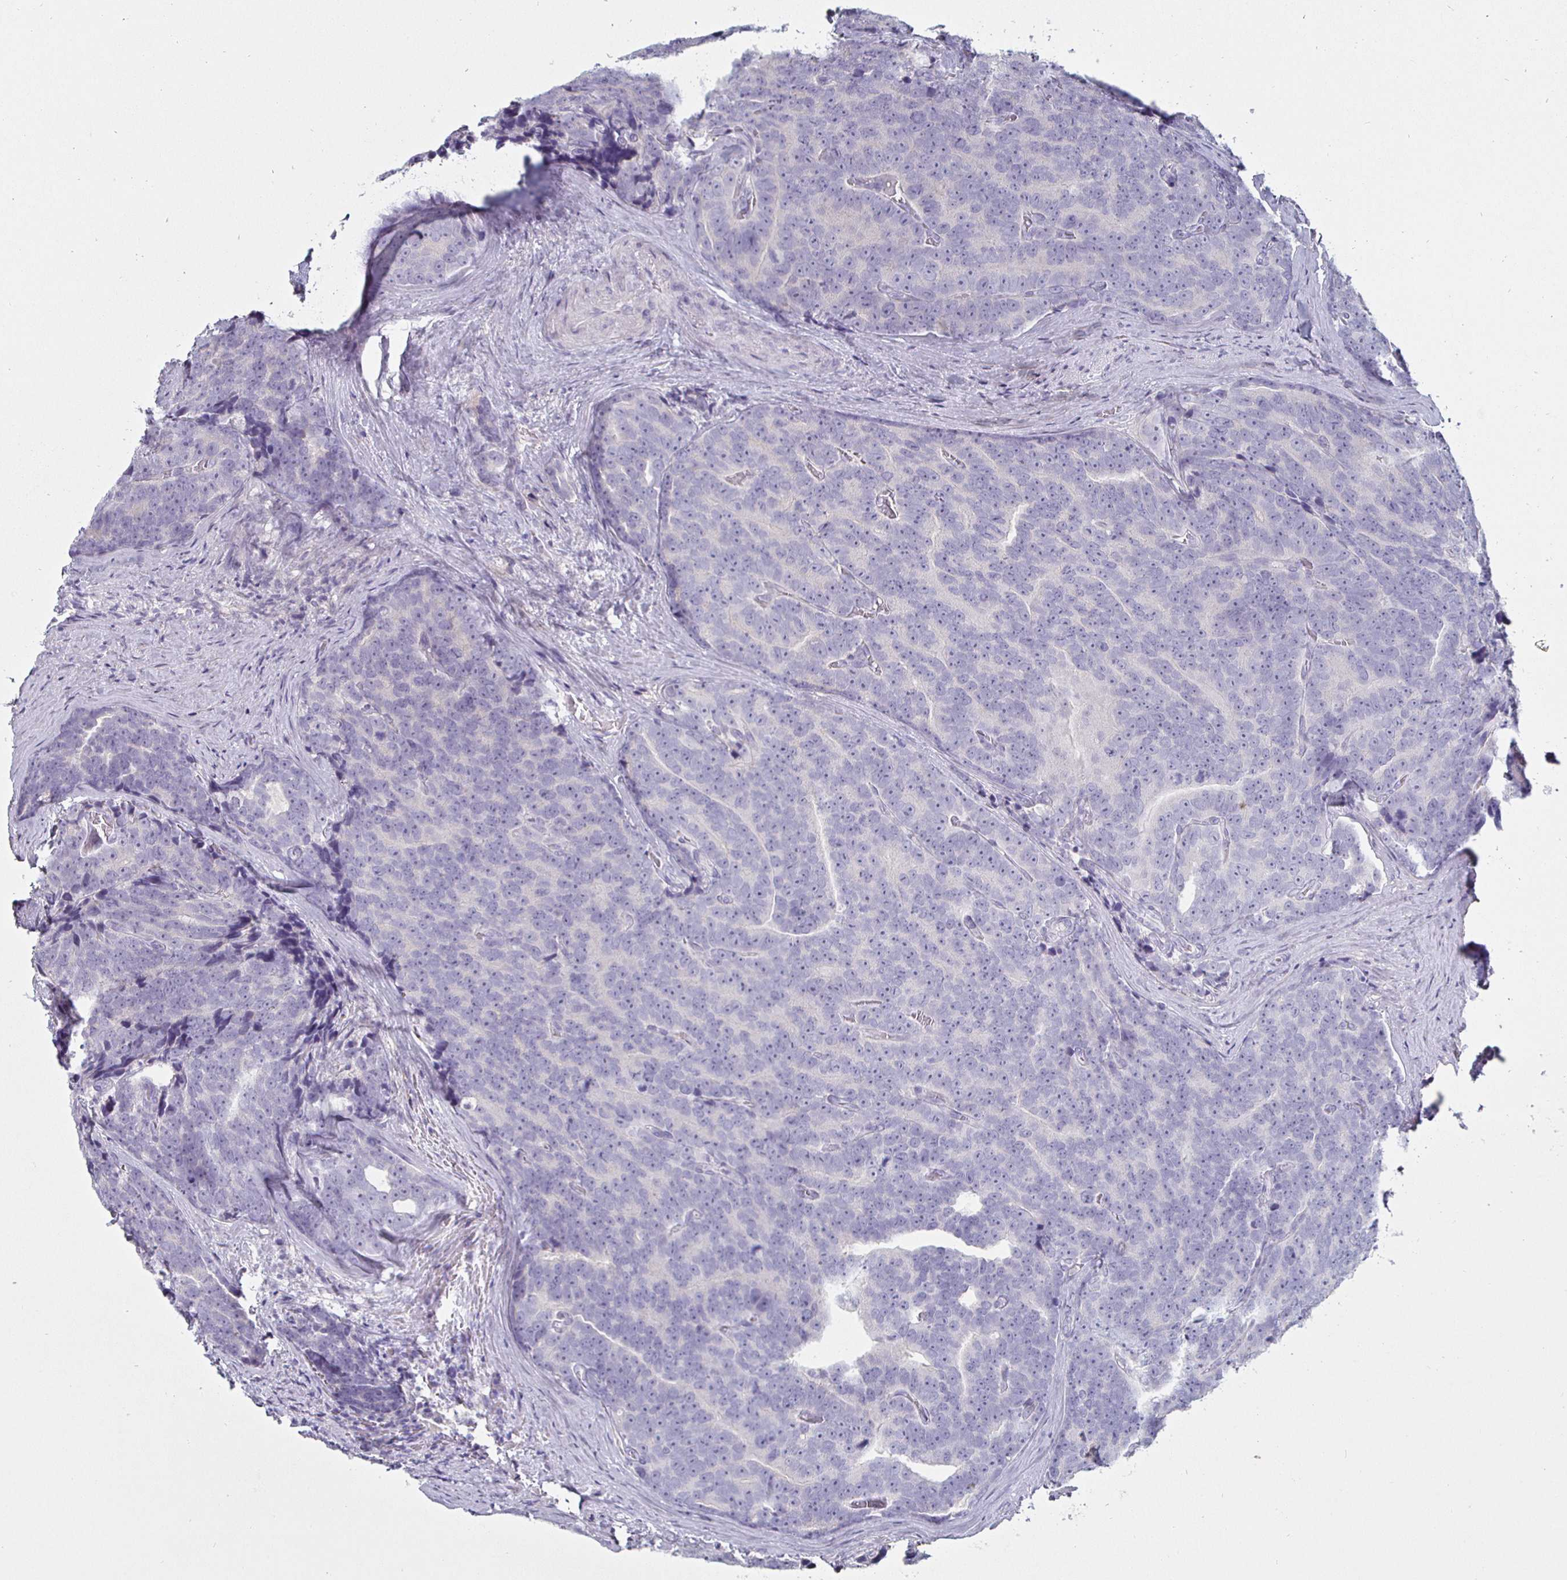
{"staining": {"intensity": "negative", "quantity": "none", "location": "none"}, "tissue": "prostate cancer", "cell_type": "Tumor cells", "image_type": "cancer", "snomed": [{"axis": "morphology", "description": "Adenocarcinoma, Low grade"}, {"axis": "topography", "description": "Prostate"}], "caption": "This is a image of immunohistochemistry (IHC) staining of prostate cancer (adenocarcinoma (low-grade)), which shows no positivity in tumor cells.", "gene": "ENPP1", "patient": {"sex": "male", "age": 62}}